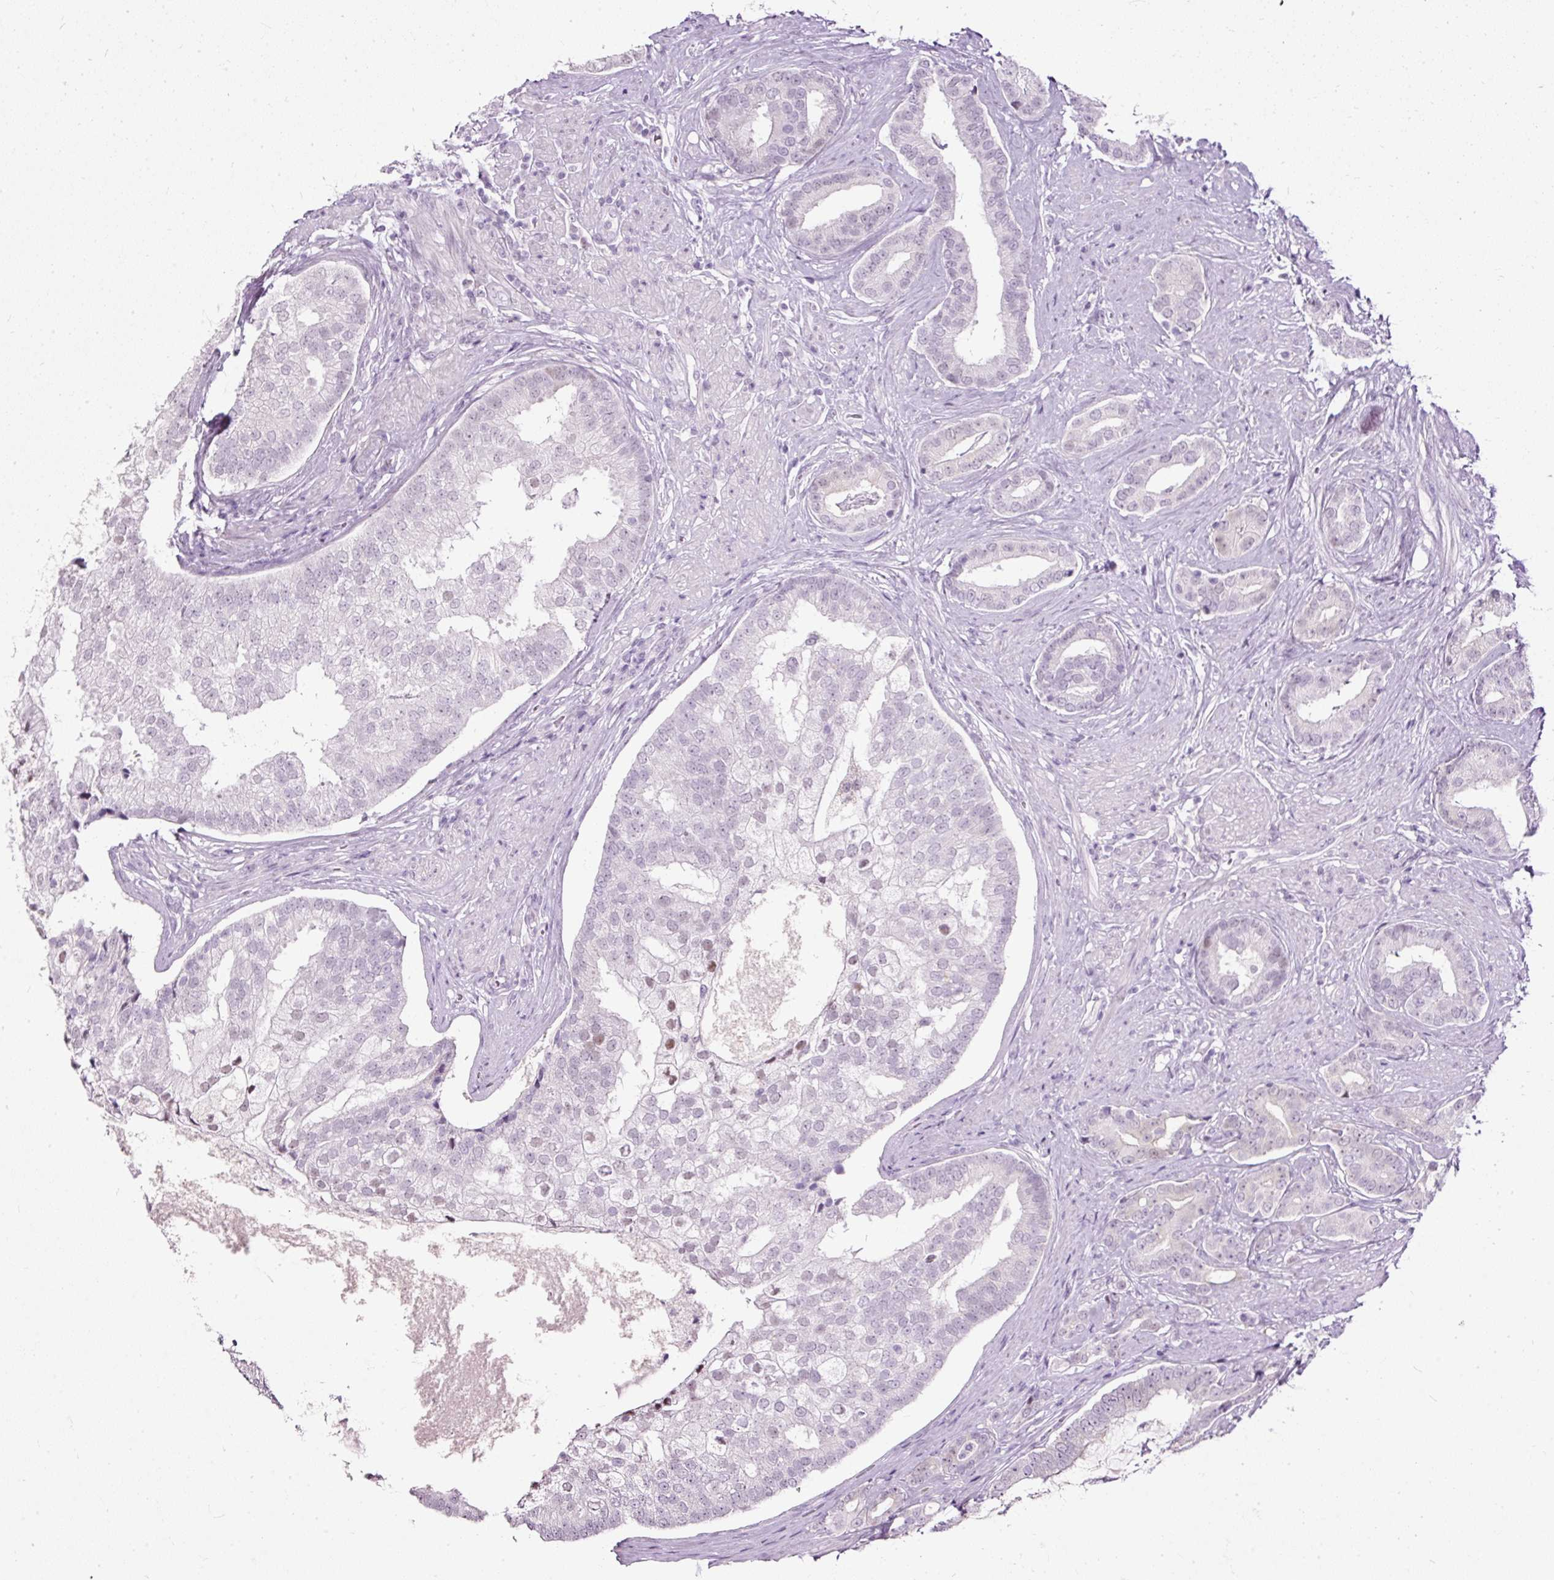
{"staining": {"intensity": "weak", "quantity": "<25%", "location": "nuclear"}, "tissue": "prostate cancer", "cell_type": "Tumor cells", "image_type": "cancer", "snomed": [{"axis": "morphology", "description": "Adenocarcinoma, High grade"}, {"axis": "topography", "description": "Prostate"}], "caption": "Immunohistochemical staining of human prostate adenocarcinoma (high-grade) demonstrates no significant staining in tumor cells. (IHC, brightfield microscopy, high magnification).", "gene": "PDE6B", "patient": {"sex": "male", "age": 55}}